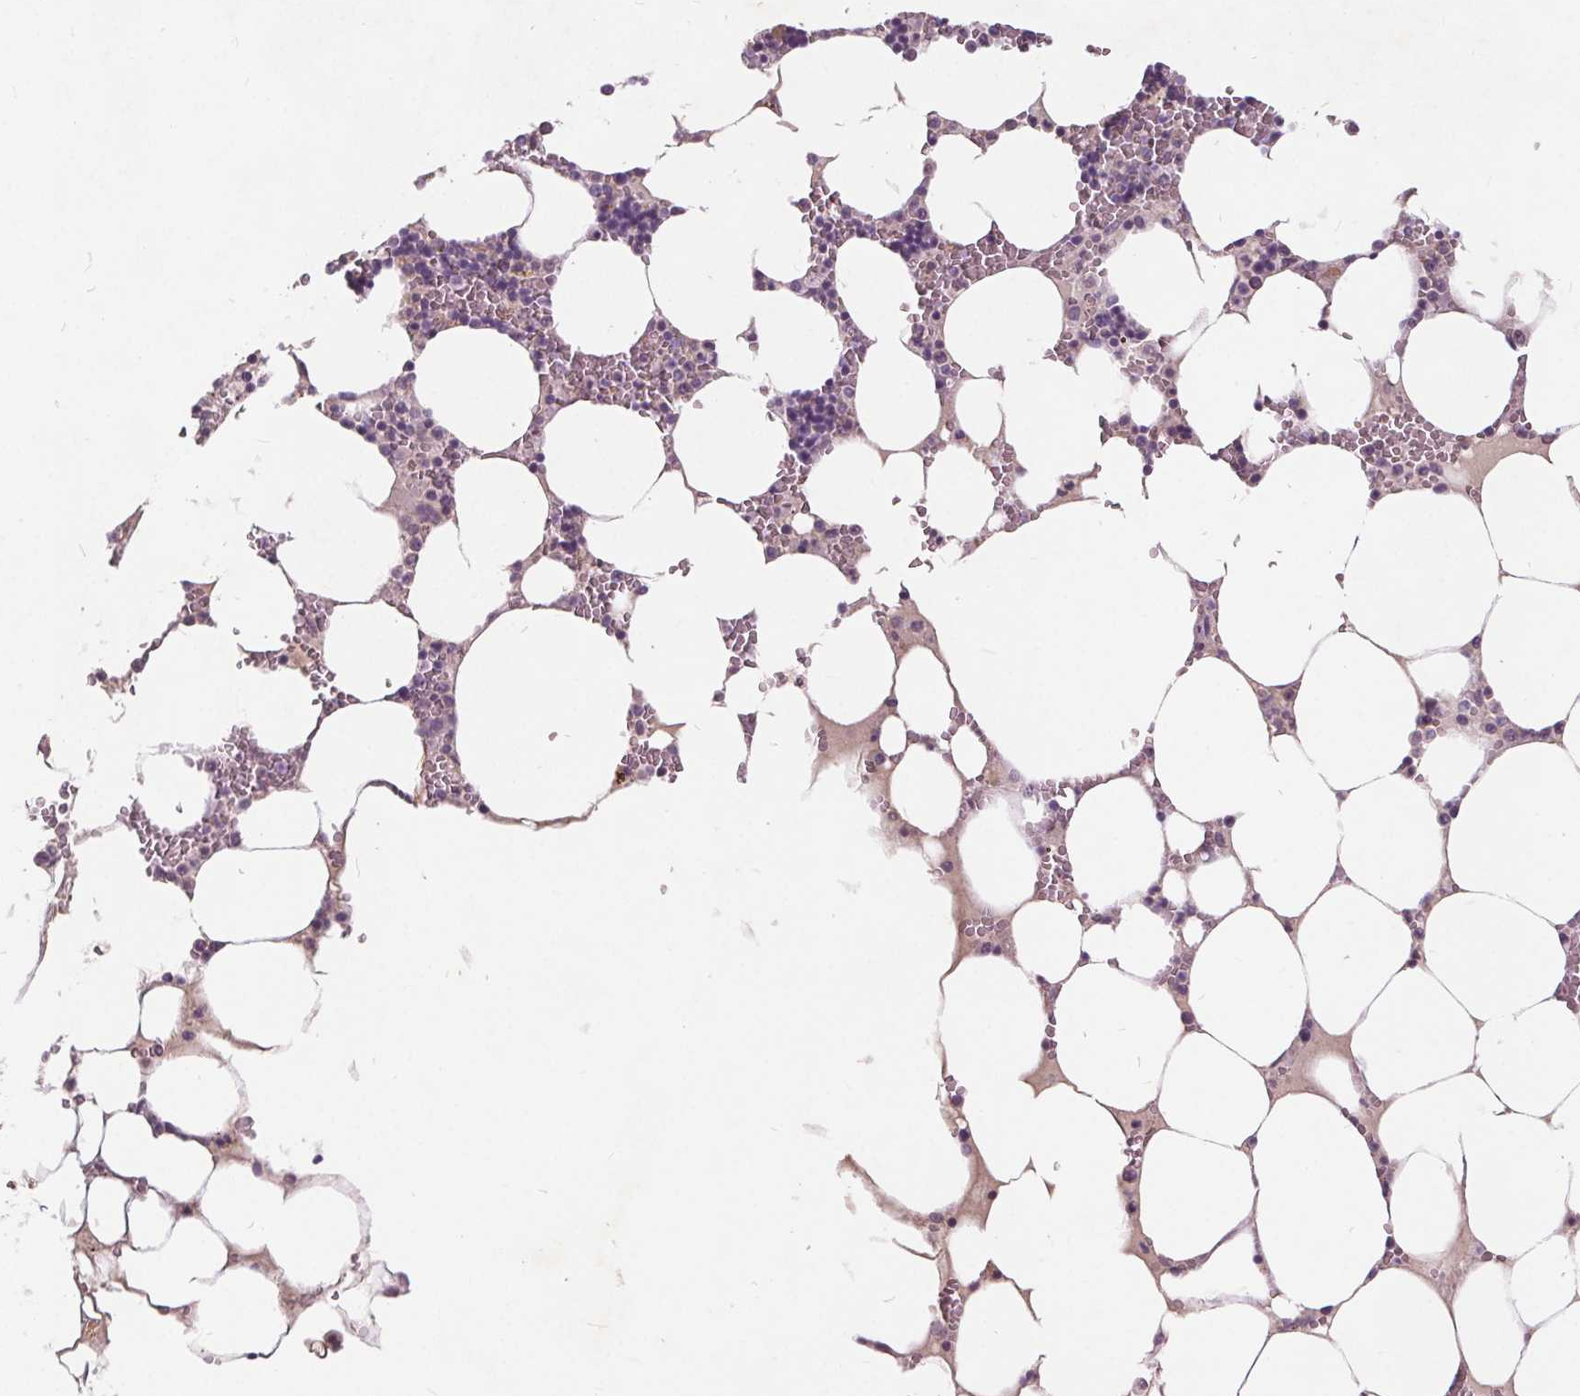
{"staining": {"intensity": "negative", "quantity": "none", "location": "none"}, "tissue": "bone marrow", "cell_type": "Hematopoietic cells", "image_type": "normal", "snomed": [{"axis": "morphology", "description": "Normal tissue, NOS"}, {"axis": "topography", "description": "Bone marrow"}], "caption": "This is an IHC image of benign human bone marrow. There is no positivity in hematopoietic cells.", "gene": "PLA2G2E", "patient": {"sex": "male", "age": 64}}